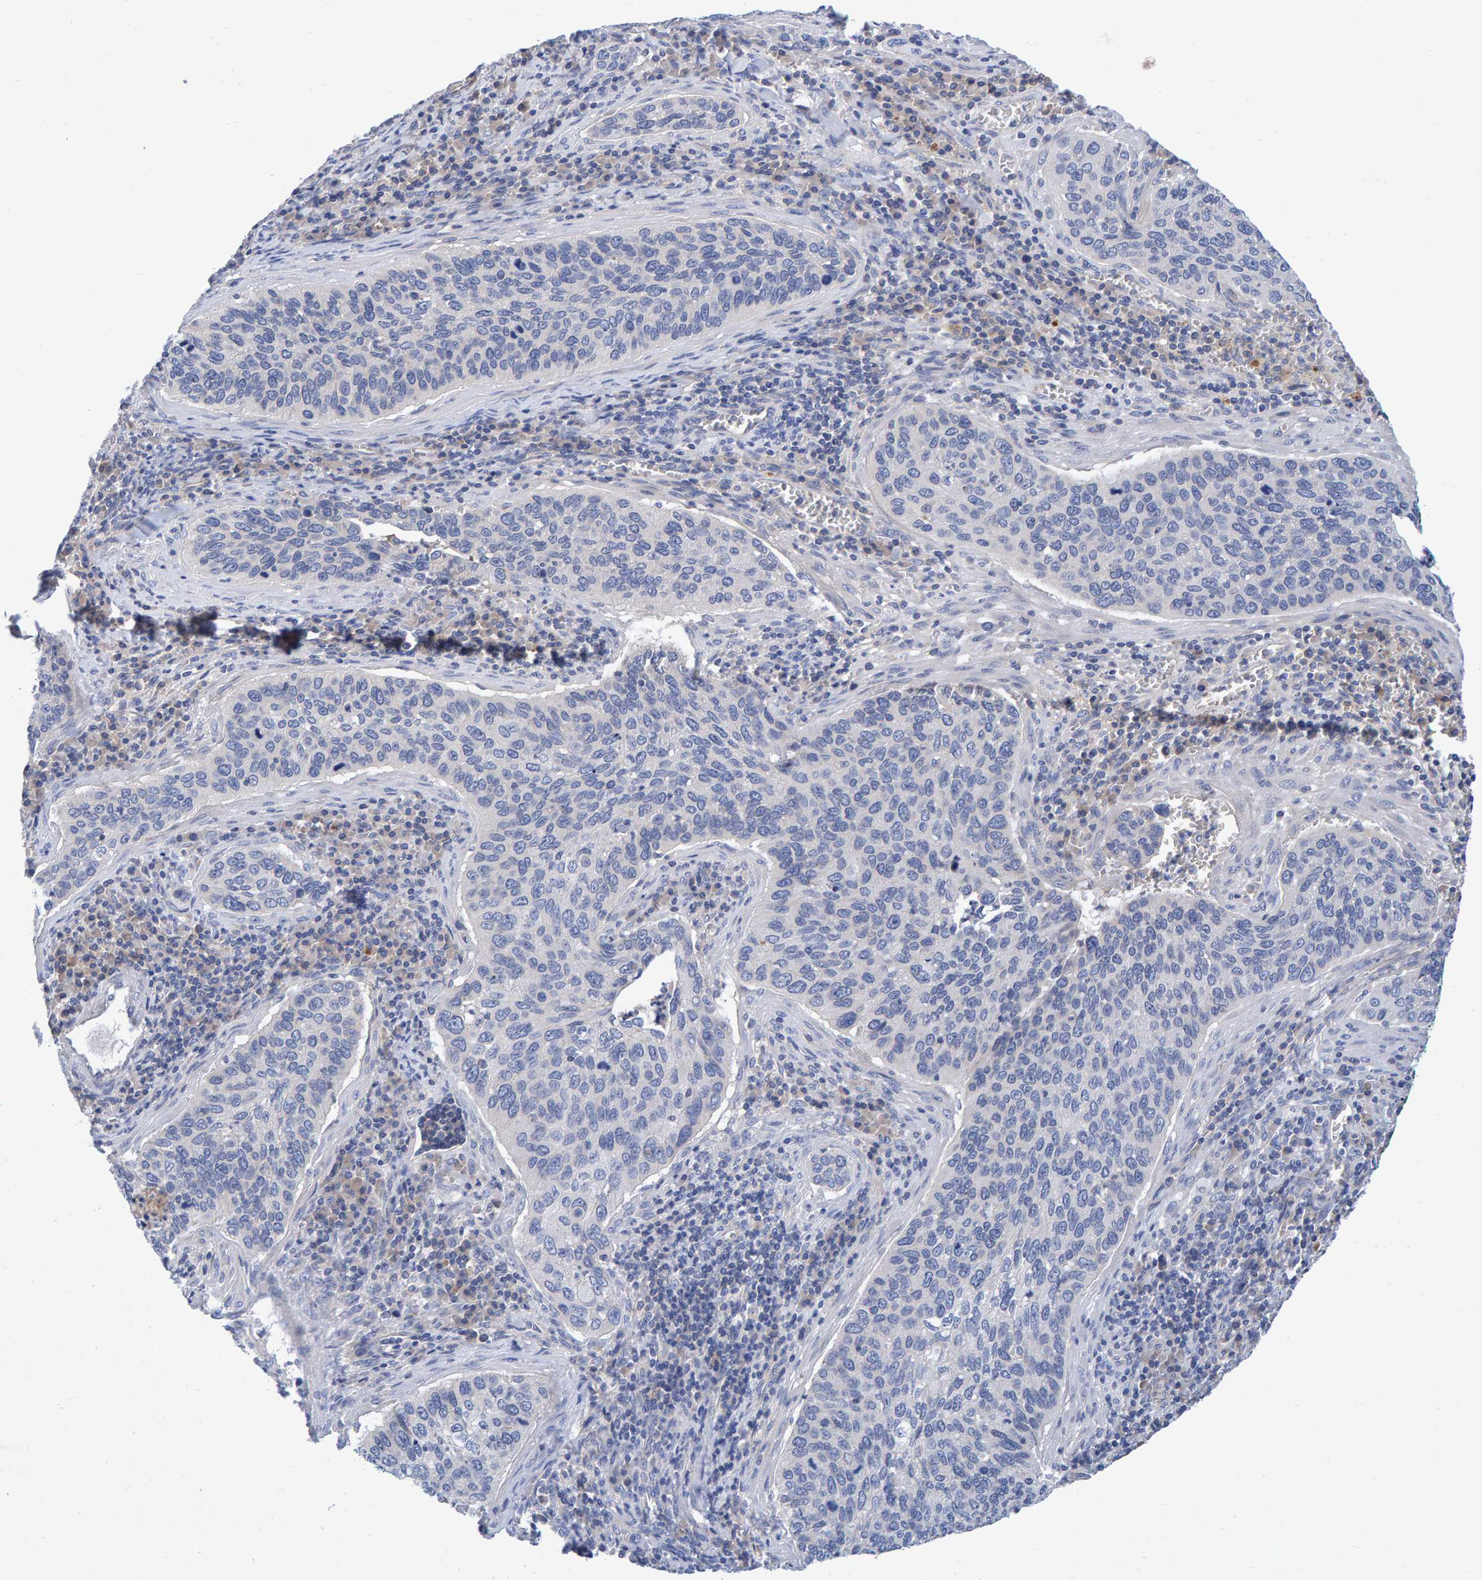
{"staining": {"intensity": "negative", "quantity": "none", "location": "none"}, "tissue": "cervical cancer", "cell_type": "Tumor cells", "image_type": "cancer", "snomed": [{"axis": "morphology", "description": "Squamous cell carcinoma, NOS"}, {"axis": "topography", "description": "Cervix"}], "caption": "Micrograph shows no significant protein expression in tumor cells of cervical cancer. Nuclei are stained in blue.", "gene": "EFR3A", "patient": {"sex": "female", "age": 53}}